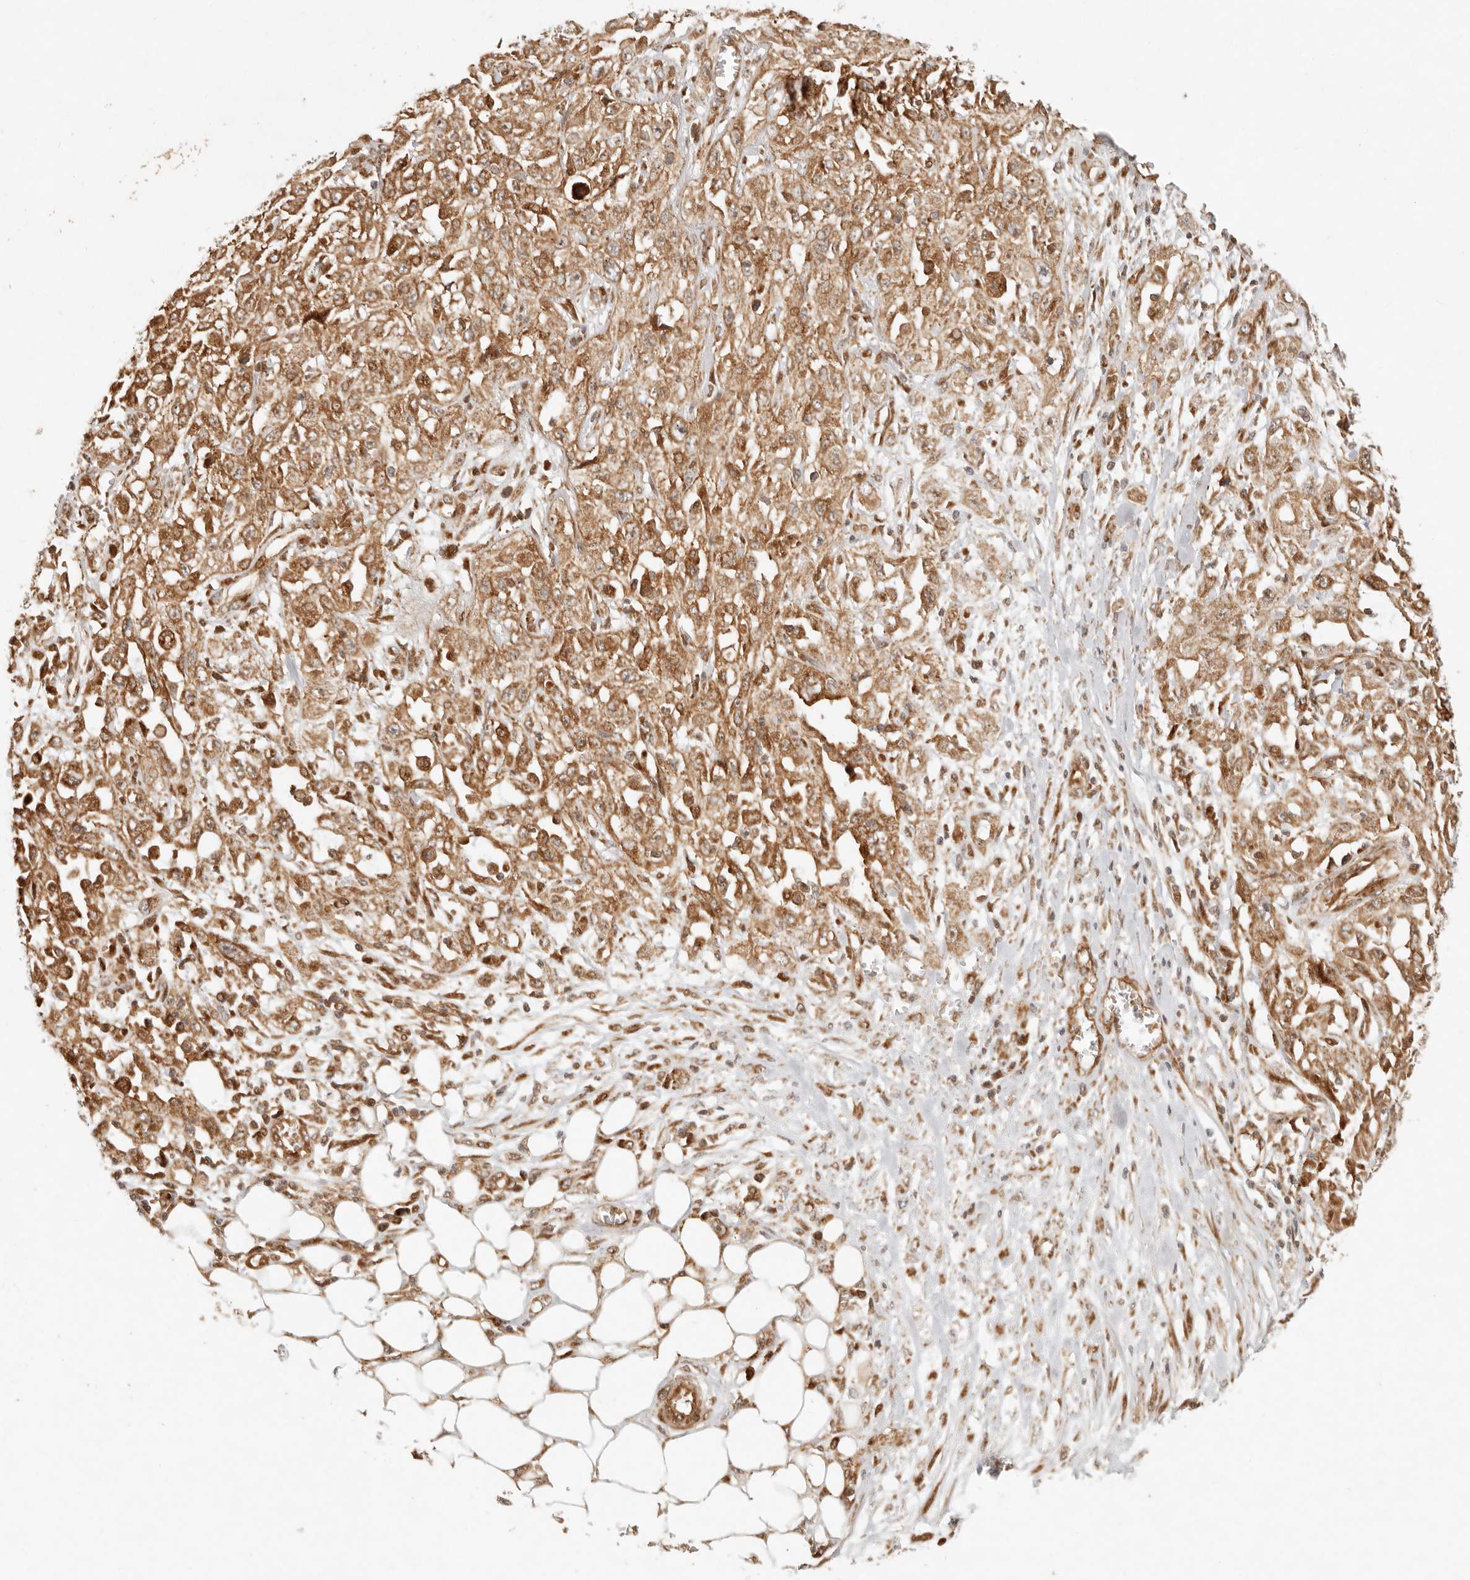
{"staining": {"intensity": "moderate", "quantity": ">75%", "location": "cytoplasmic/membranous,nuclear"}, "tissue": "skin cancer", "cell_type": "Tumor cells", "image_type": "cancer", "snomed": [{"axis": "morphology", "description": "Squamous cell carcinoma, NOS"}, {"axis": "morphology", "description": "Squamous cell carcinoma, metastatic, NOS"}, {"axis": "topography", "description": "Skin"}, {"axis": "topography", "description": "Lymph node"}], "caption": "A photomicrograph showing moderate cytoplasmic/membranous and nuclear staining in about >75% of tumor cells in skin cancer, as visualized by brown immunohistochemical staining.", "gene": "KLHL38", "patient": {"sex": "male", "age": 75}}